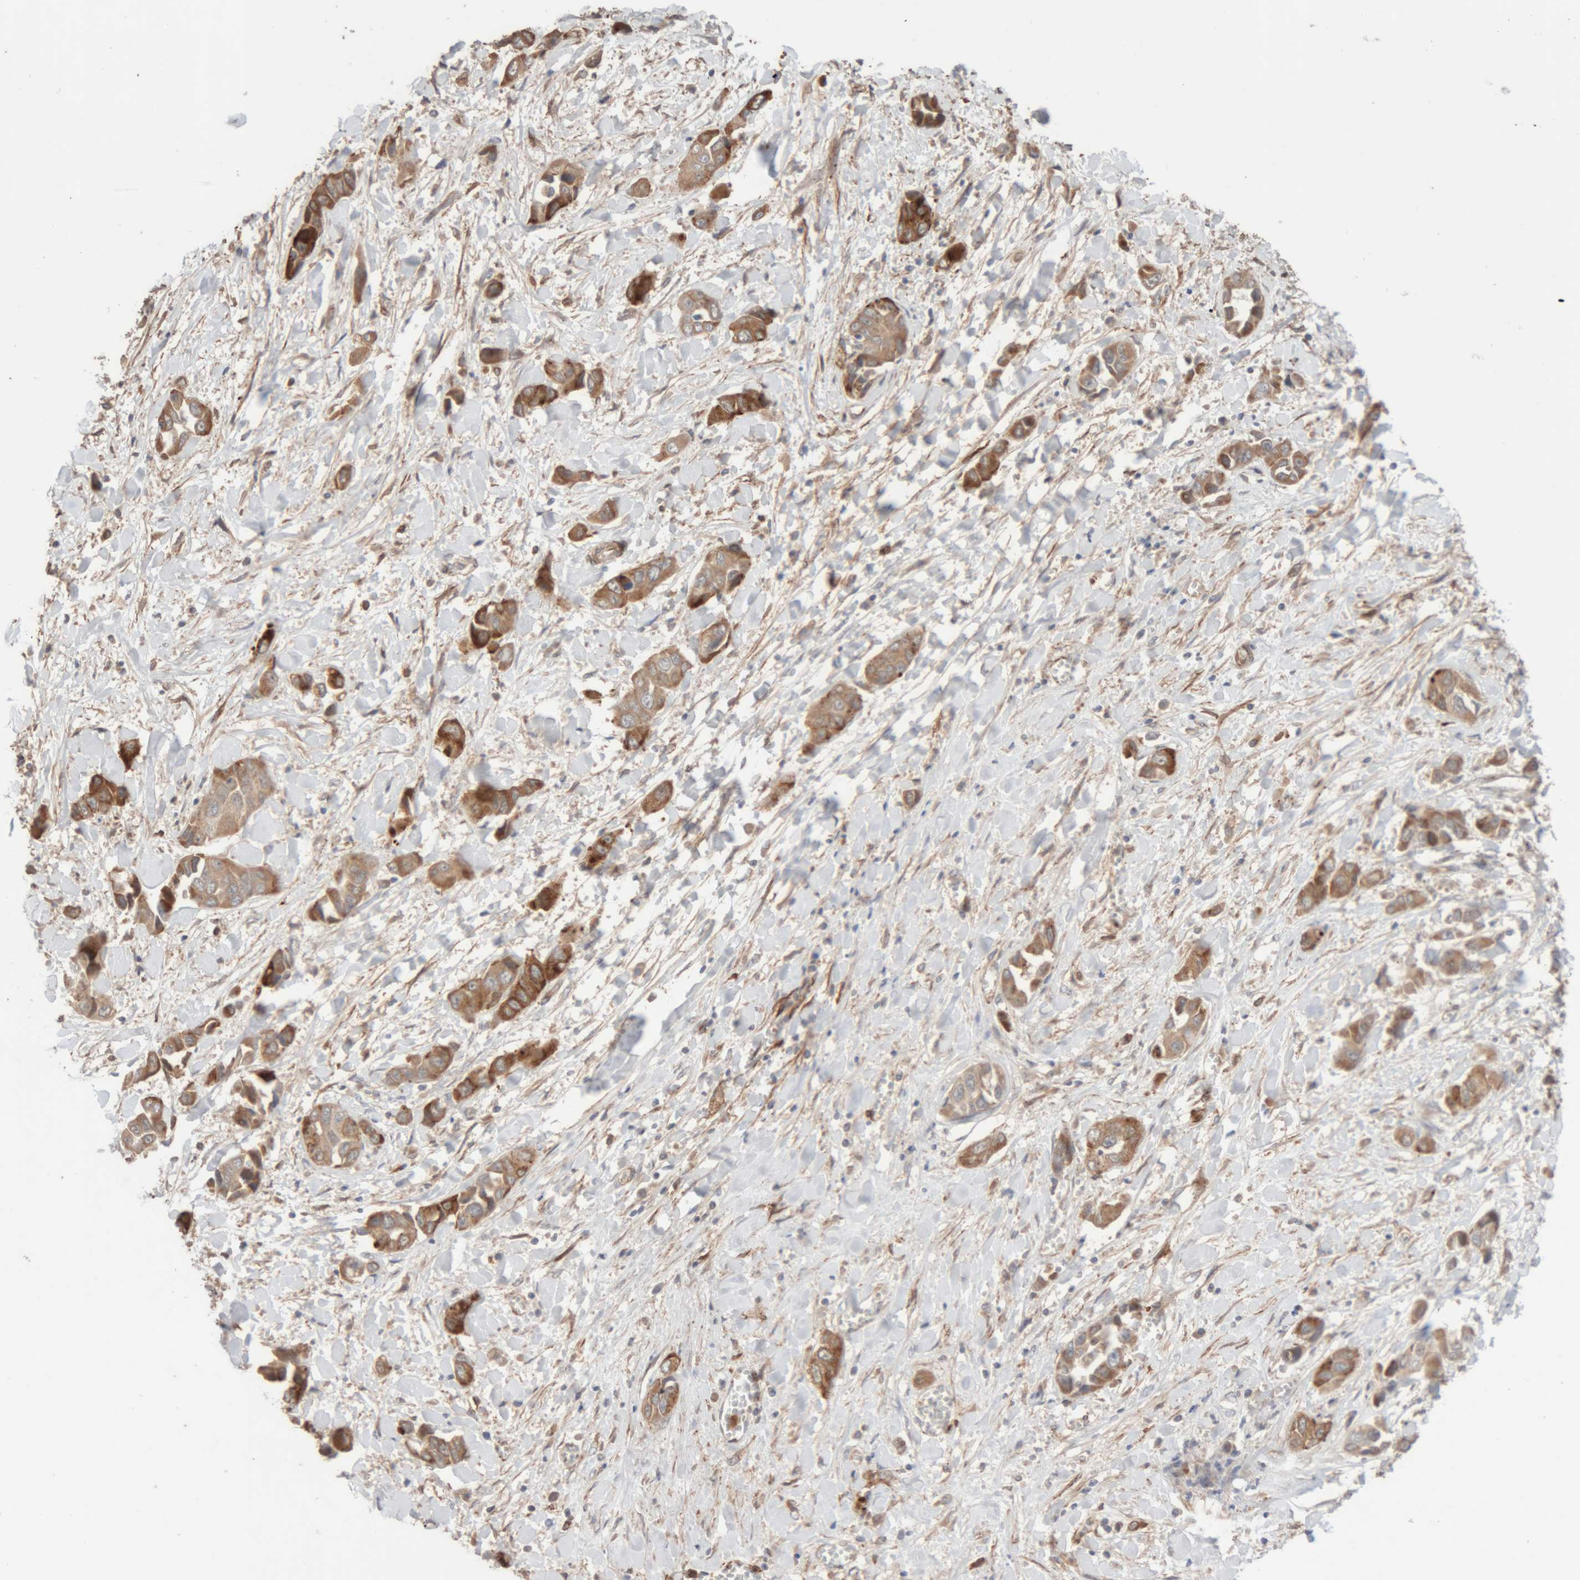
{"staining": {"intensity": "moderate", "quantity": ">75%", "location": "cytoplasmic/membranous"}, "tissue": "liver cancer", "cell_type": "Tumor cells", "image_type": "cancer", "snomed": [{"axis": "morphology", "description": "Cholangiocarcinoma"}, {"axis": "topography", "description": "Liver"}], "caption": "Protein staining of liver cancer (cholangiocarcinoma) tissue exhibits moderate cytoplasmic/membranous staining in about >75% of tumor cells.", "gene": "RAB32", "patient": {"sex": "female", "age": 52}}